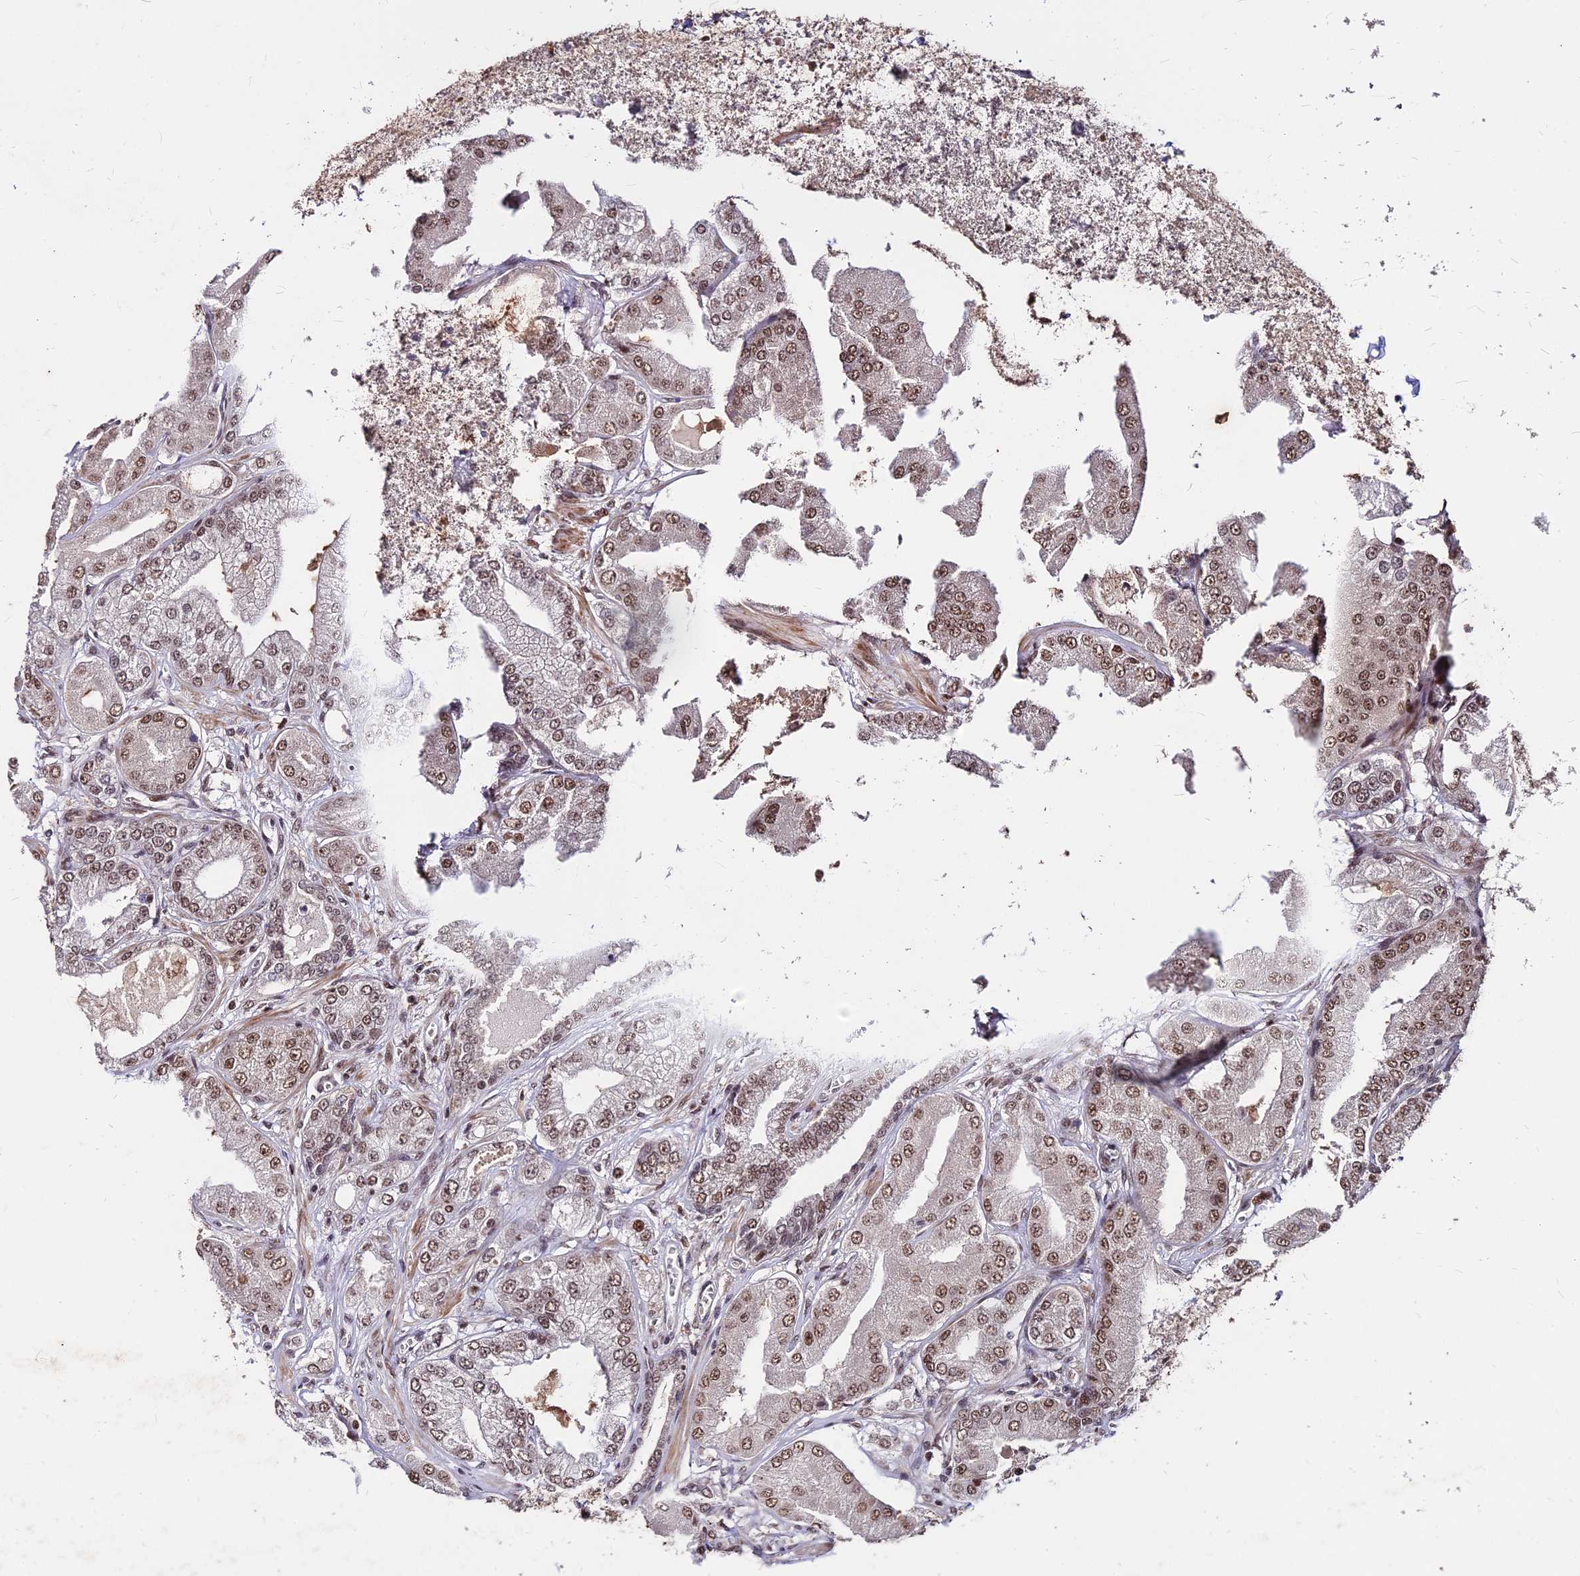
{"staining": {"intensity": "moderate", "quantity": ">75%", "location": "nuclear"}, "tissue": "prostate cancer", "cell_type": "Tumor cells", "image_type": "cancer", "snomed": [{"axis": "morphology", "description": "Adenocarcinoma, Low grade"}, {"axis": "topography", "description": "Prostate"}], "caption": "Tumor cells display medium levels of moderate nuclear staining in about >75% of cells in human prostate cancer.", "gene": "ZBED4", "patient": {"sex": "male", "age": 55}}